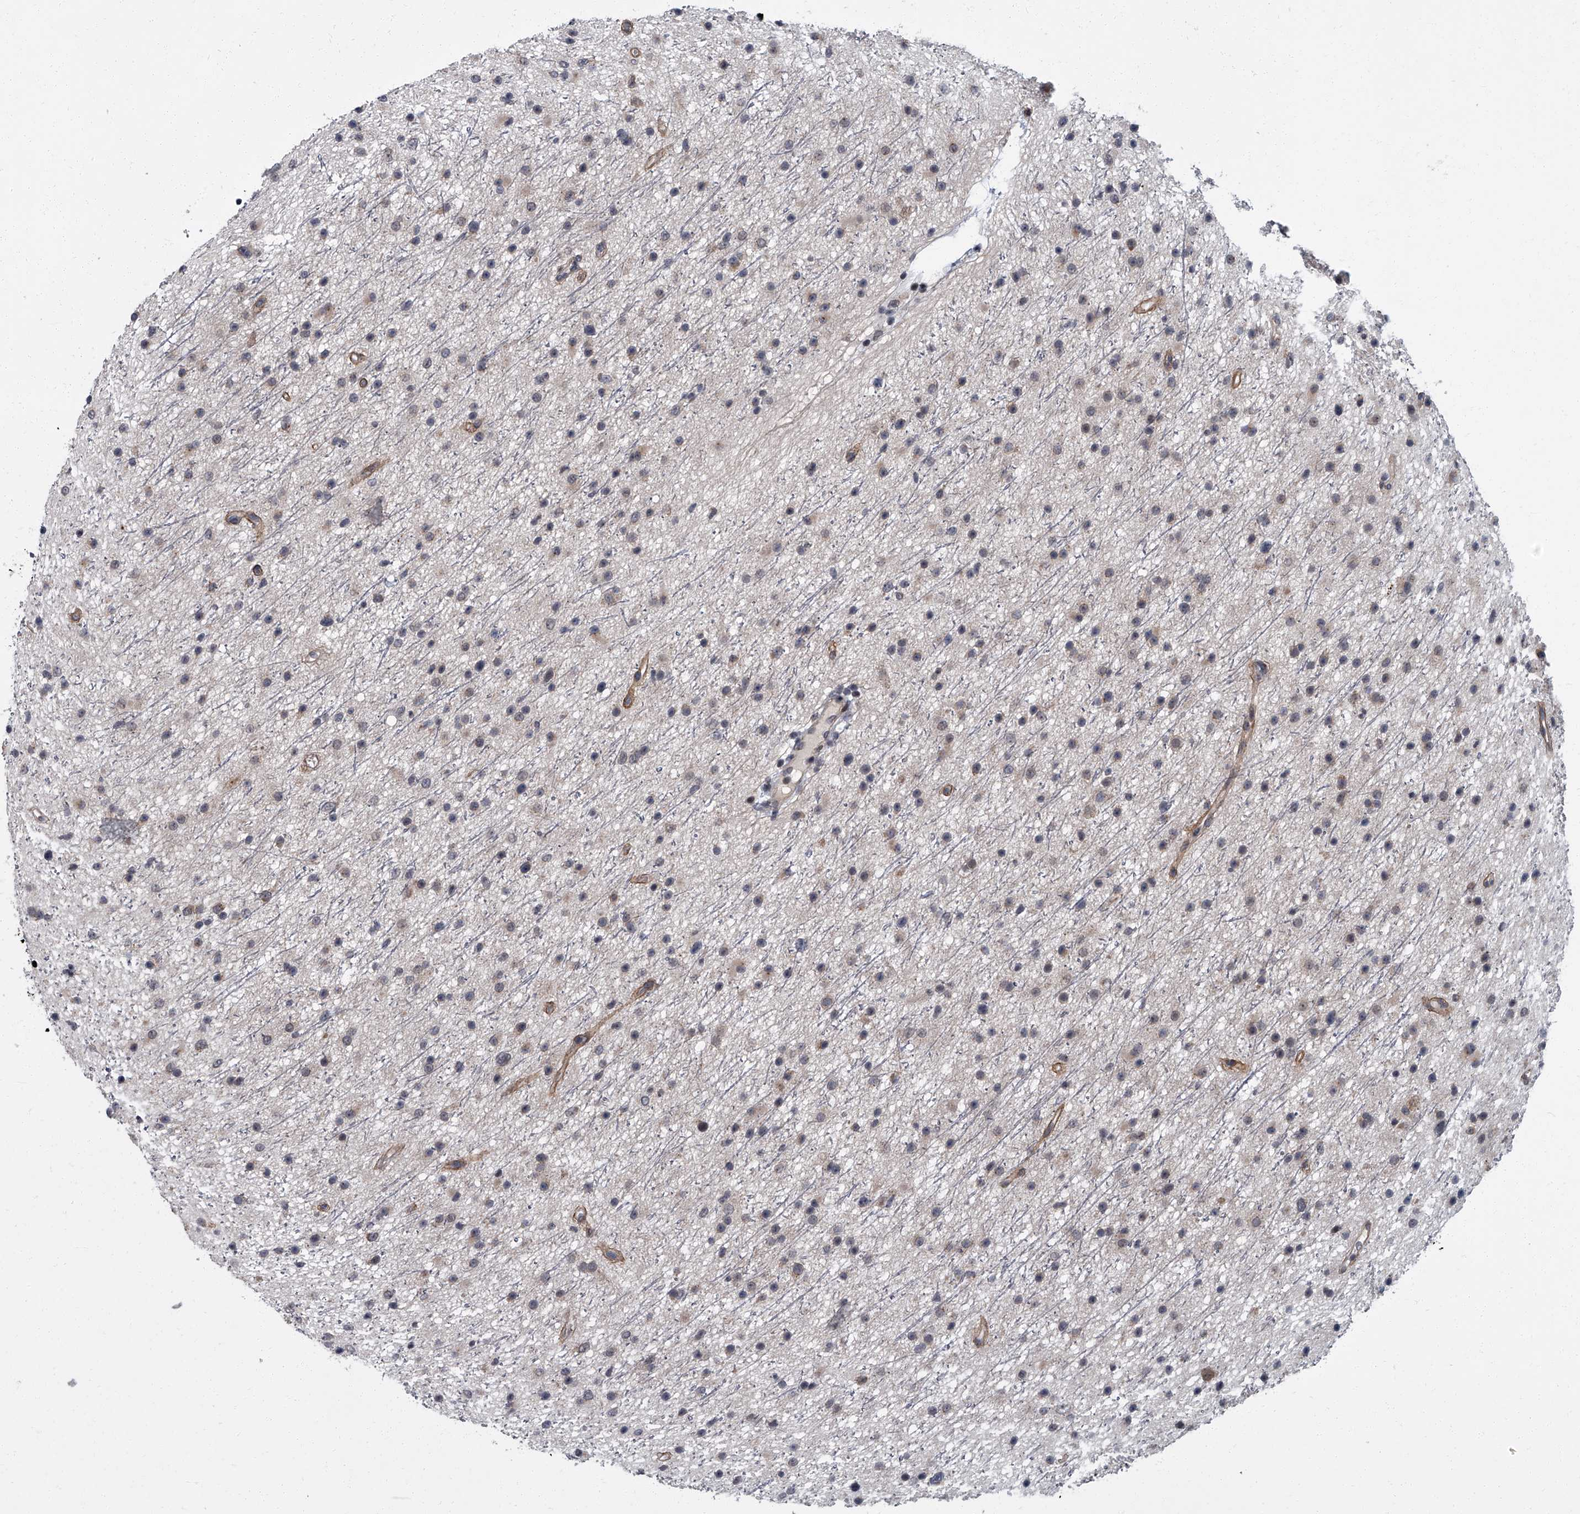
{"staining": {"intensity": "negative", "quantity": "none", "location": "none"}, "tissue": "glioma", "cell_type": "Tumor cells", "image_type": "cancer", "snomed": [{"axis": "morphology", "description": "Glioma, malignant, Low grade"}, {"axis": "topography", "description": "Cerebral cortex"}], "caption": "DAB (3,3'-diaminobenzidine) immunohistochemical staining of malignant glioma (low-grade) demonstrates no significant positivity in tumor cells.", "gene": "ZNF274", "patient": {"sex": "female", "age": 39}}